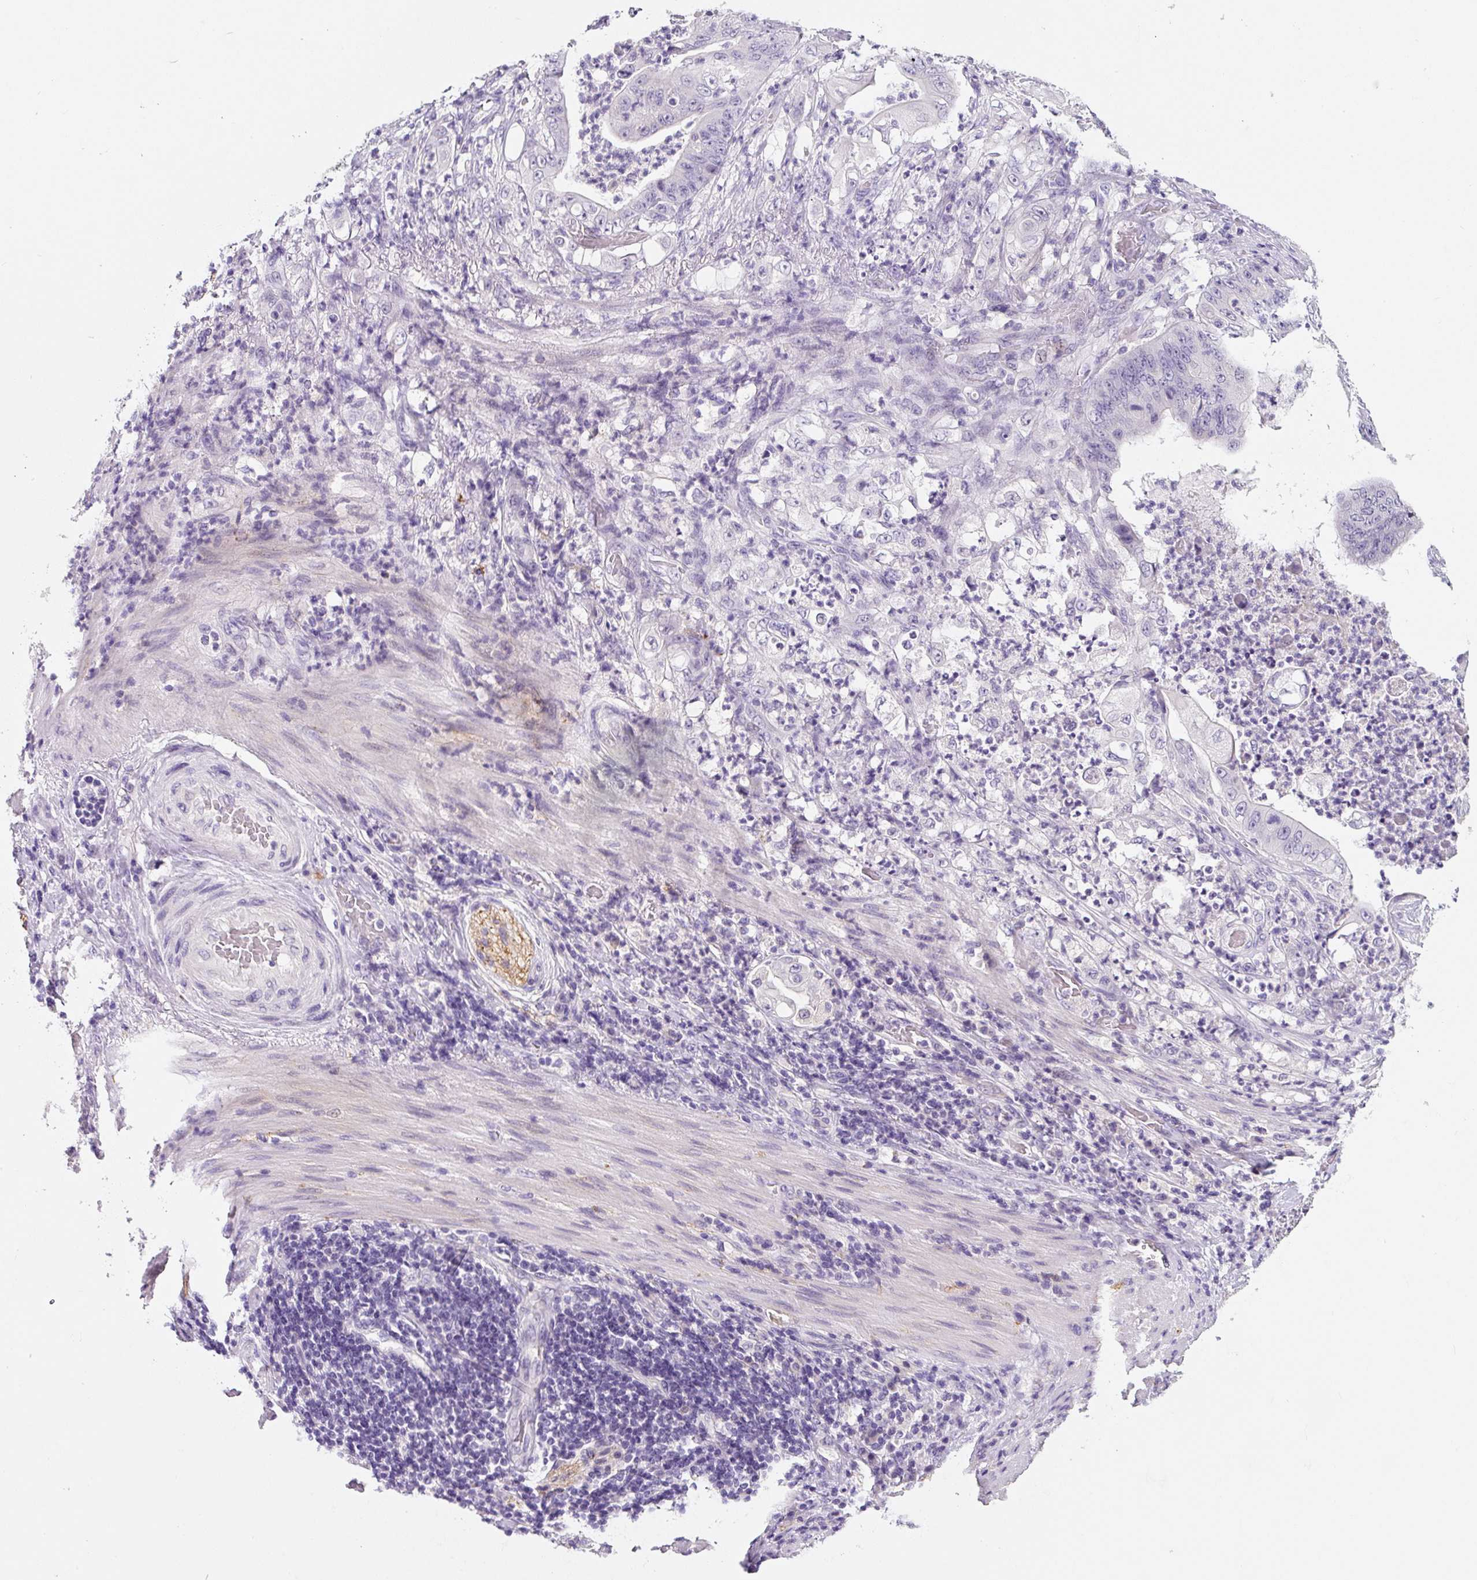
{"staining": {"intensity": "negative", "quantity": "none", "location": "none"}, "tissue": "stomach cancer", "cell_type": "Tumor cells", "image_type": "cancer", "snomed": [{"axis": "morphology", "description": "Adenocarcinoma, NOS"}, {"axis": "topography", "description": "Stomach"}], "caption": "Adenocarcinoma (stomach) stained for a protein using immunohistochemistry reveals no positivity tumor cells.", "gene": "SYP", "patient": {"sex": "female", "age": 73}}